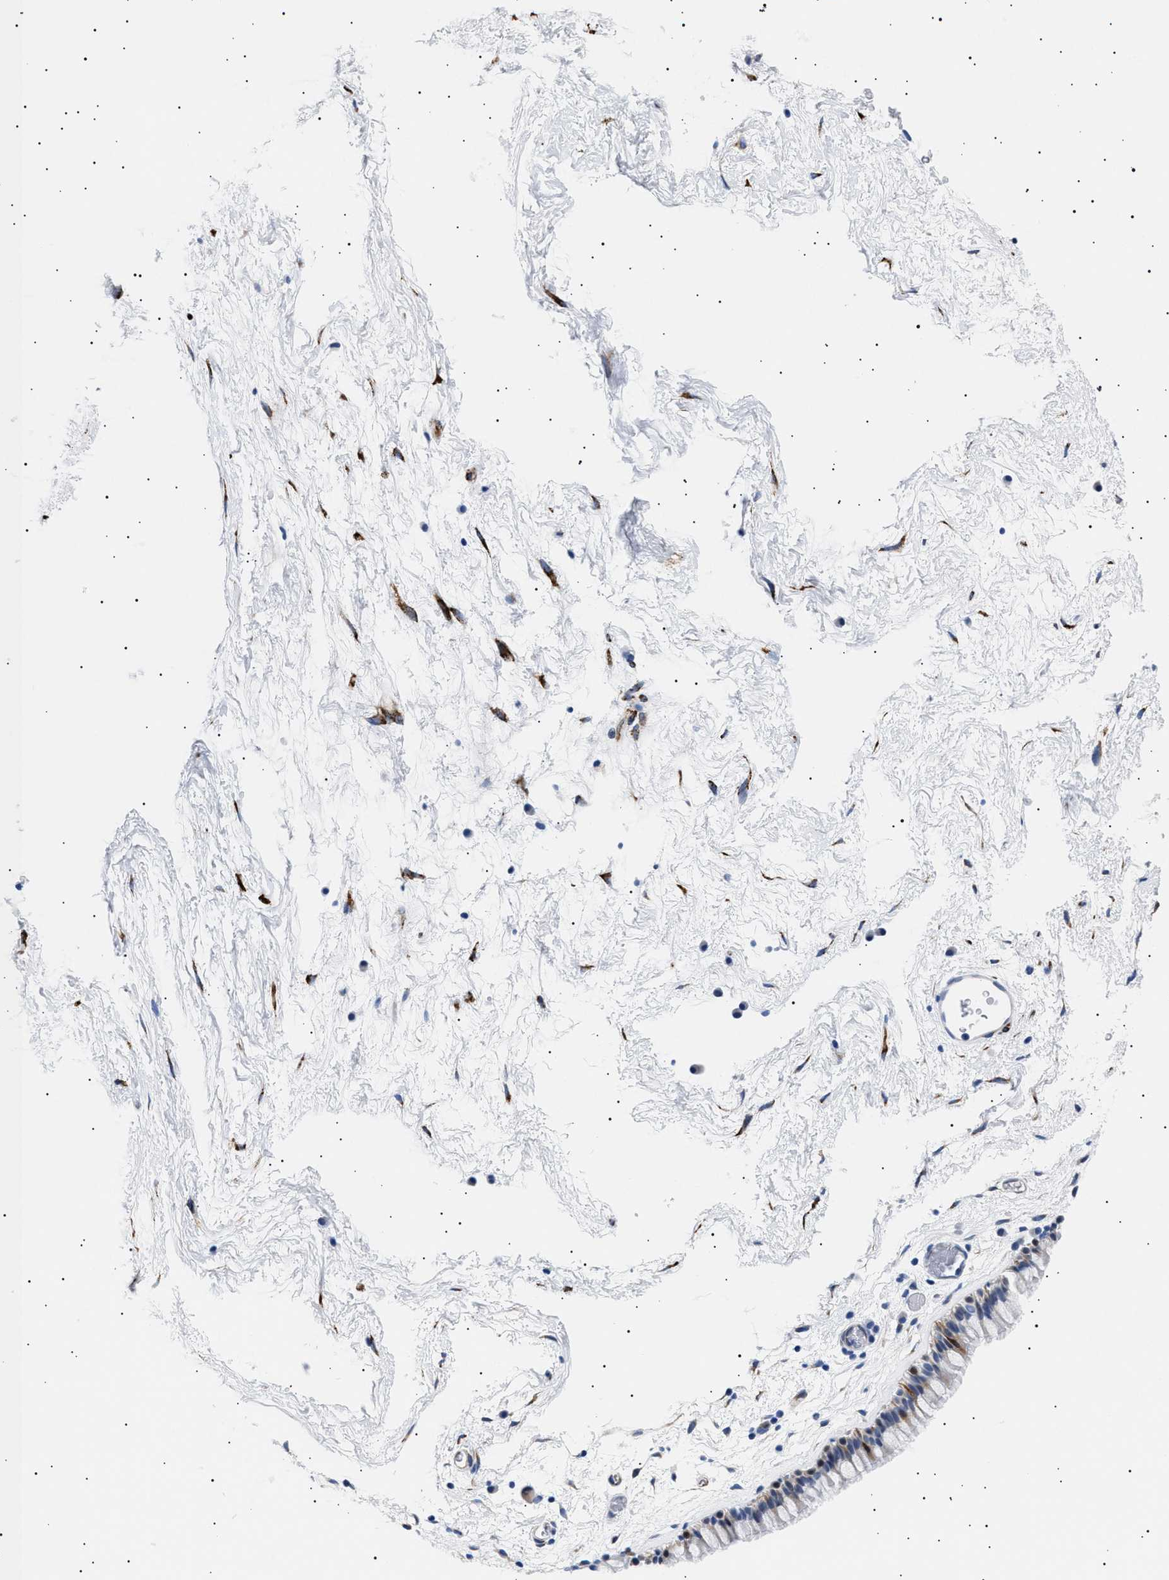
{"staining": {"intensity": "strong", "quantity": "<25%", "location": "cytoplasmic/membranous,nuclear"}, "tissue": "nasopharynx", "cell_type": "Respiratory epithelial cells", "image_type": "normal", "snomed": [{"axis": "morphology", "description": "Normal tissue, NOS"}, {"axis": "morphology", "description": "Inflammation, NOS"}, {"axis": "topography", "description": "Nasopharynx"}], "caption": "Strong cytoplasmic/membranous,nuclear positivity is identified in approximately <25% of respiratory epithelial cells in unremarkable nasopharynx. (Brightfield microscopy of DAB IHC at high magnification).", "gene": "HEMGN", "patient": {"sex": "male", "age": 48}}